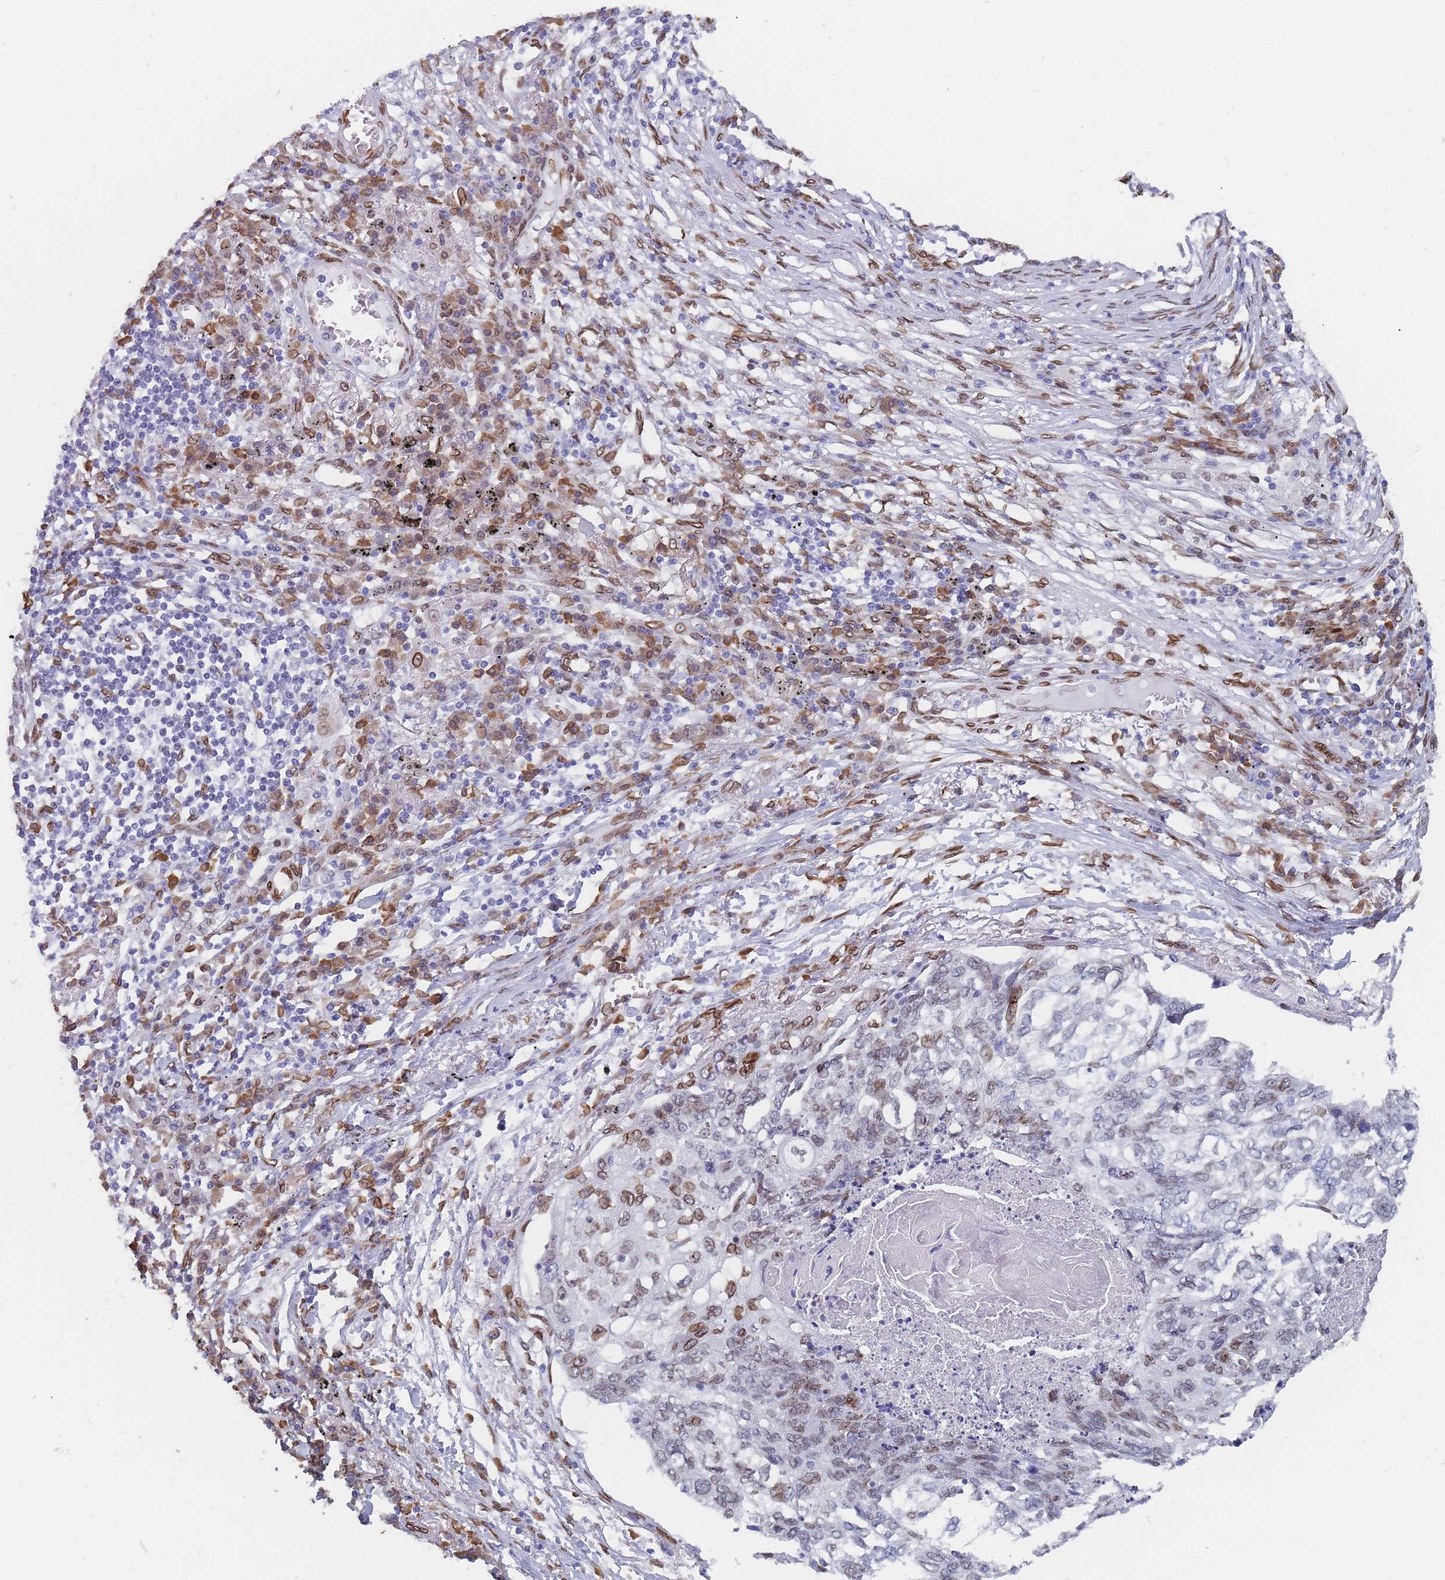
{"staining": {"intensity": "moderate", "quantity": "25%-75%", "location": "cytoplasmic/membranous,nuclear"}, "tissue": "lung cancer", "cell_type": "Tumor cells", "image_type": "cancer", "snomed": [{"axis": "morphology", "description": "Squamous cell carcinoma, NOS"}, {"axis": "topography", "description": "Lung"}], "caption": "Protein staining of lung cancer (squamous cell carcinoma) tissue exhibits moderate cytoplasmic/membranous and nuclear staining in approximately 25%-75% of tumor cells. (DAB (3,3'-diaminobenzidine) IHC, brown staining for protein, blue staining for nuclei).", "gene": "ZBTB1", "patient": {"sex": "female", "age": 63}}